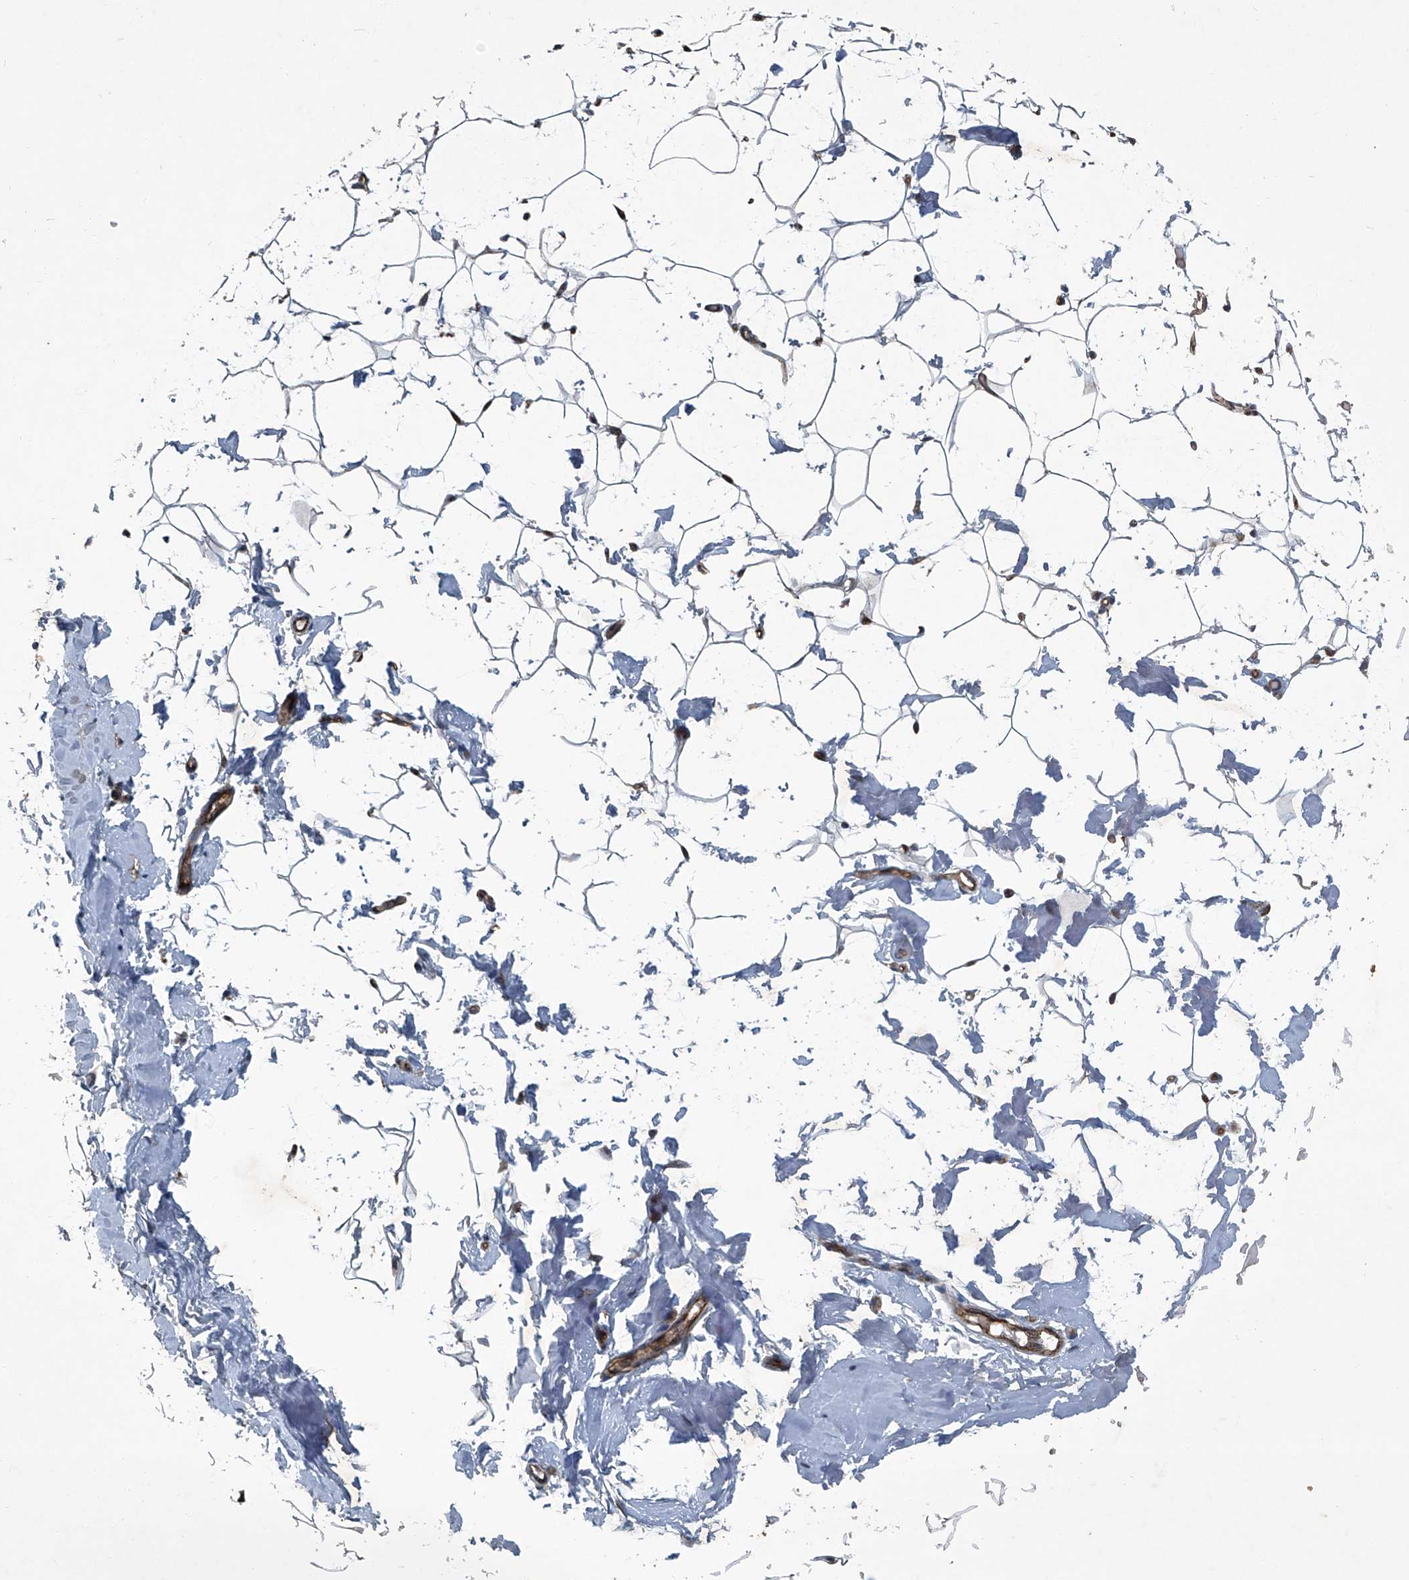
{"staining": {"intensity": "moderate", "quantity": "<25%", "location": "cytoplasmic/membranous"}, "tissue": "adipose tissue", "cell_type": "Adipocytes", "image_type": "normal", "snomed": [{"axis": "morphology", "description": "Normal tissue, NOS"}, {"axis": "topography", "description": "Breast"}], "caption": "Immunohistochemistry (IHC) photomicrograph of benign adipose tissue: adipose tissue stained using IHC shows low levels of moderate protein expression localized specifically in the cytoplasmic/membranous of adipocytes, appearing as a cytoplasmic/membranous brown color.", "gene": "SENP2", "patient": {"sex": "female", "age": 23}}